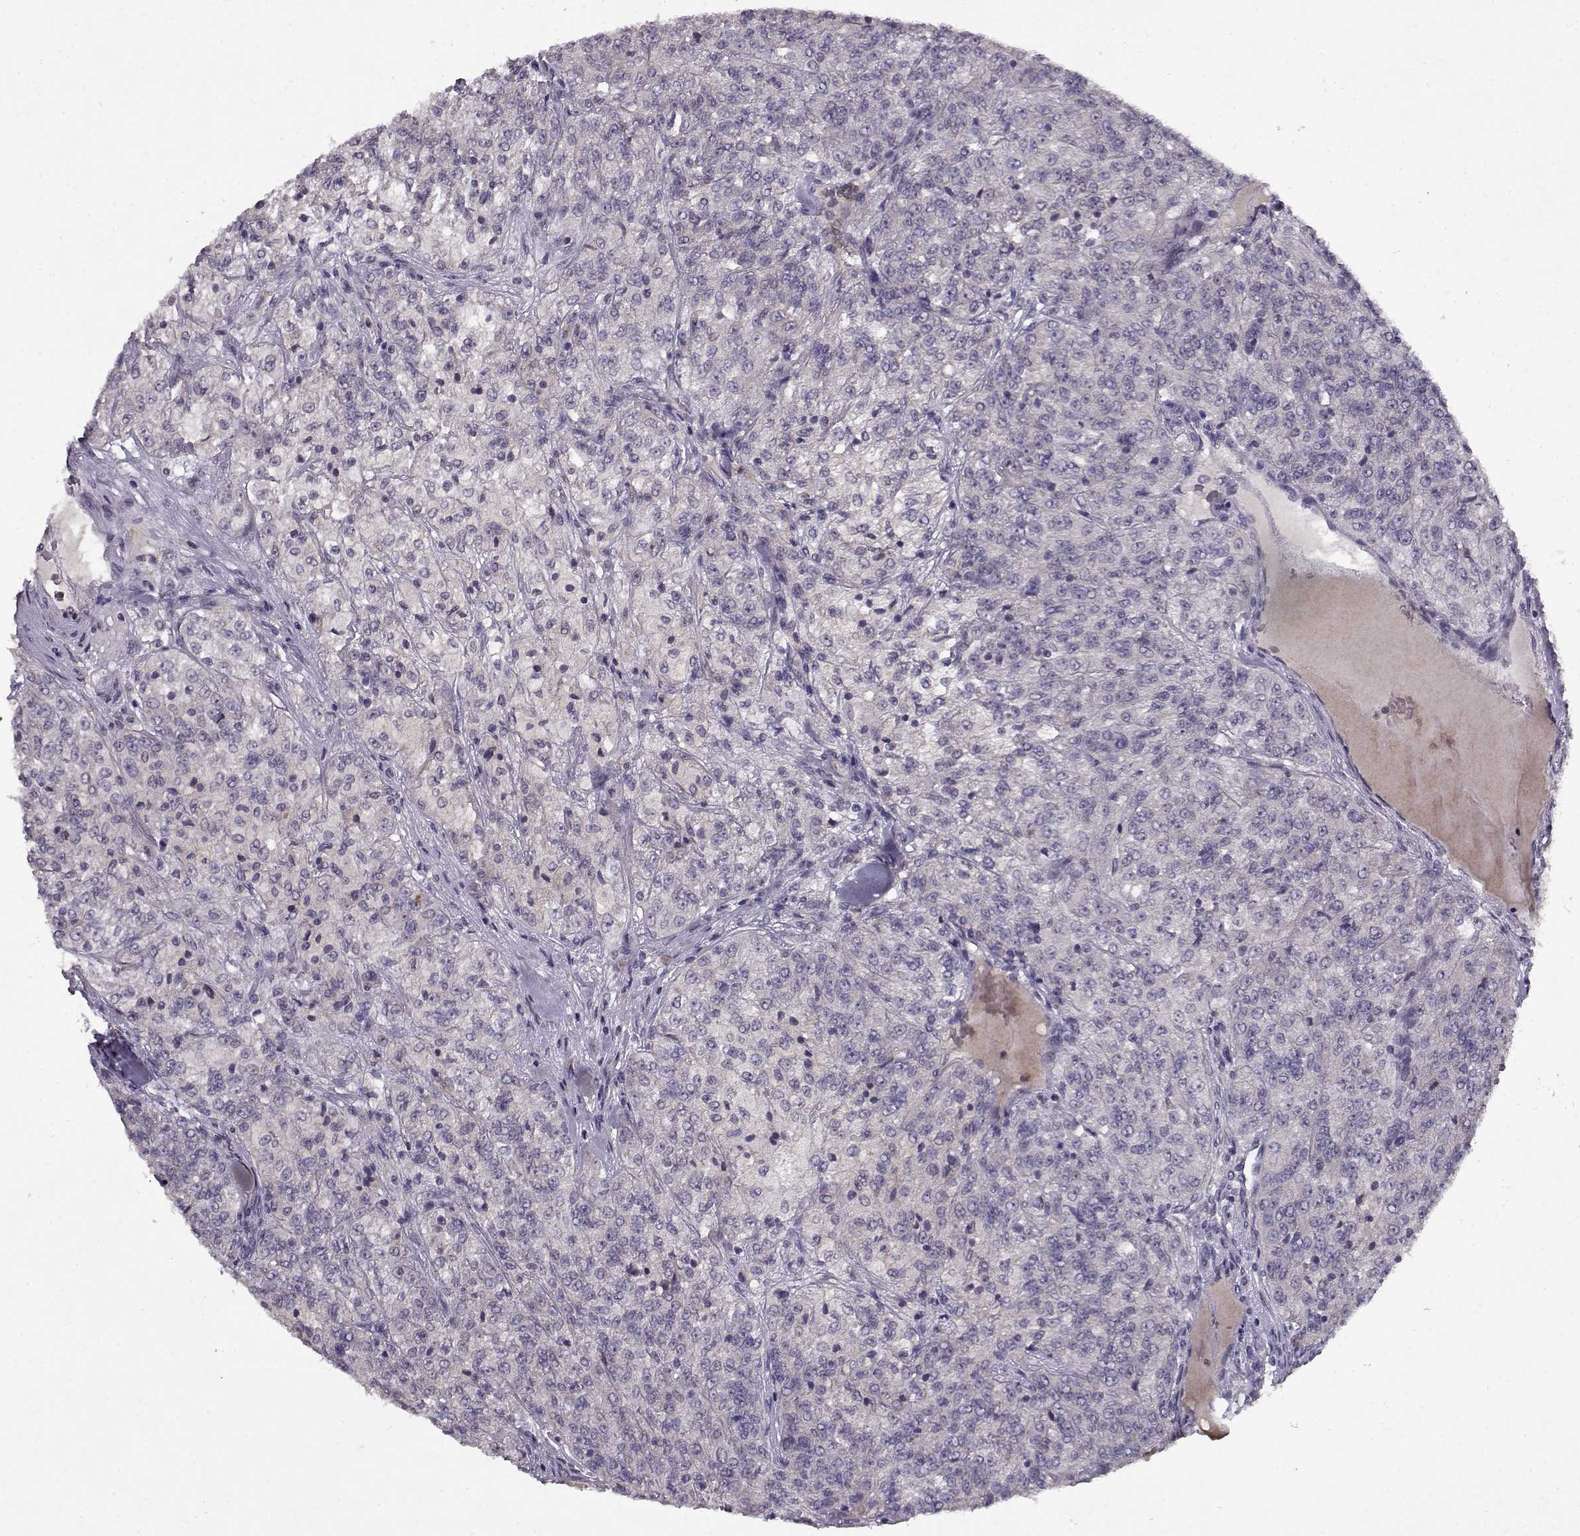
{"staining": {"intensity": "negative", "quantity": "none", "location": "none"}, "tissue": "renal cancer", "cell_type": "Tumor cells", "image_type": "cancer", "snomed": [{"axis": "morphology", "description": "Adenocarcinoma, NOS"}, {"axis": "topography", "description": "Kidney"}], "caption": "IHC histopathology image of human renal cancer stained for a protein (brown), which displays no expression in tumor cells.", "gene": "BMX", "patient": {"sex": "female", "age": 63}}